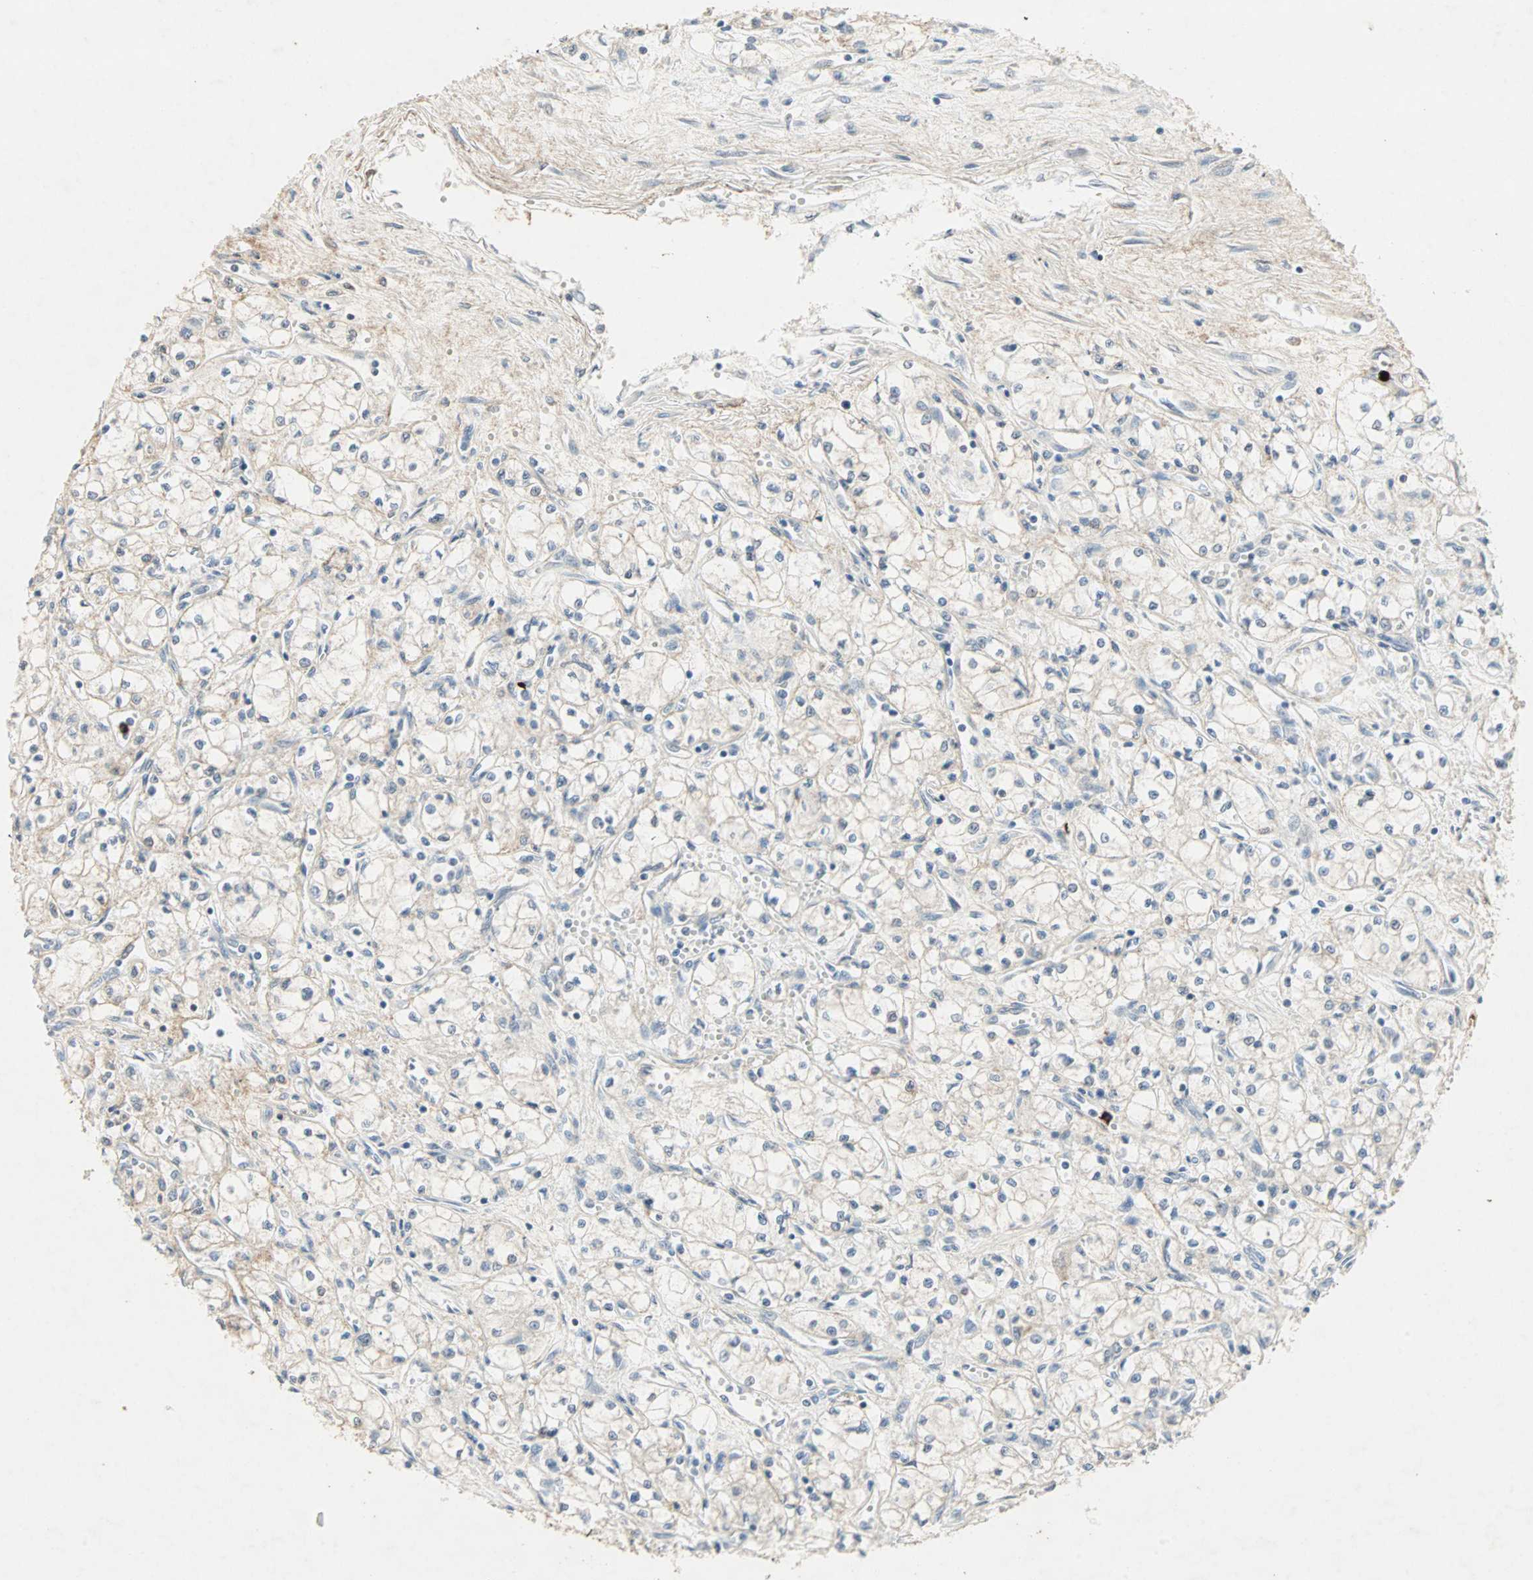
{"staining": {"intensity": "weak", "quantity": "<25%", "location": "cytoplasmic/membranous"}, "tissue": "renal cancer", "cell_type": "Tumor cells", "image_type": "cancer", "snomed": [{"axis": "morphology", "description": "Normal tissue, NOS"}, {"axis": "morphology", "description": "Adenocarcinoma, NOS"}, {"axis": "topography", "description": "Kidney"}], "caption": "Tumor cells show no significant protein positivity in renal cancer (adenocarcinoma).", "gene": "CEACAM6", "patient": {"sex": "male", "age": 59}}